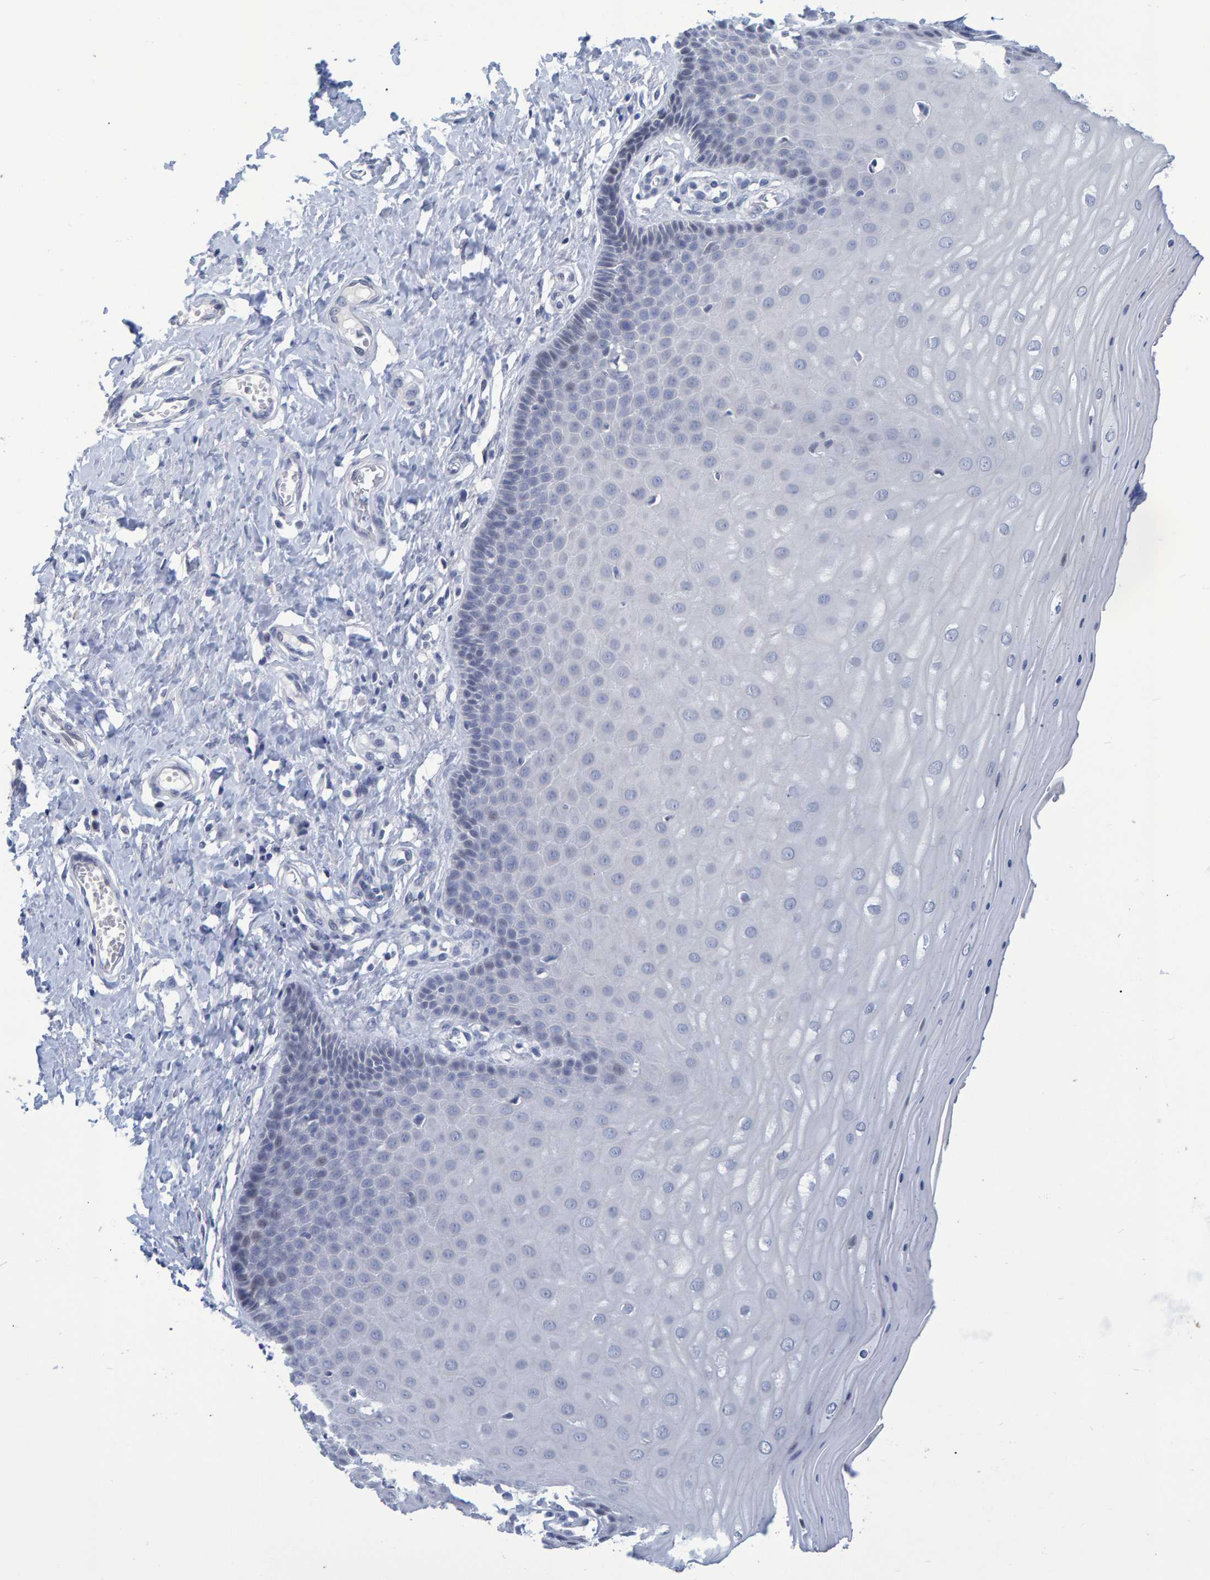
{"staining": {"intensity": "weak", "quantity": "<25%", "location": "cytoplasmic/membranous"}, "tissue": "cervix", "cell_type": "Glandular cells", "image_type": "normal", "snomed": [{"axis": "morphology", "description": "Normal tissue, NOS"}, {"axis": "topography", "description": "Cervix"}], "caption": "IHC of normal cervix reveals no positivity in glandular cells.", "gene": "PROCA1", "patient": {"sex": "female", "age": 55}}